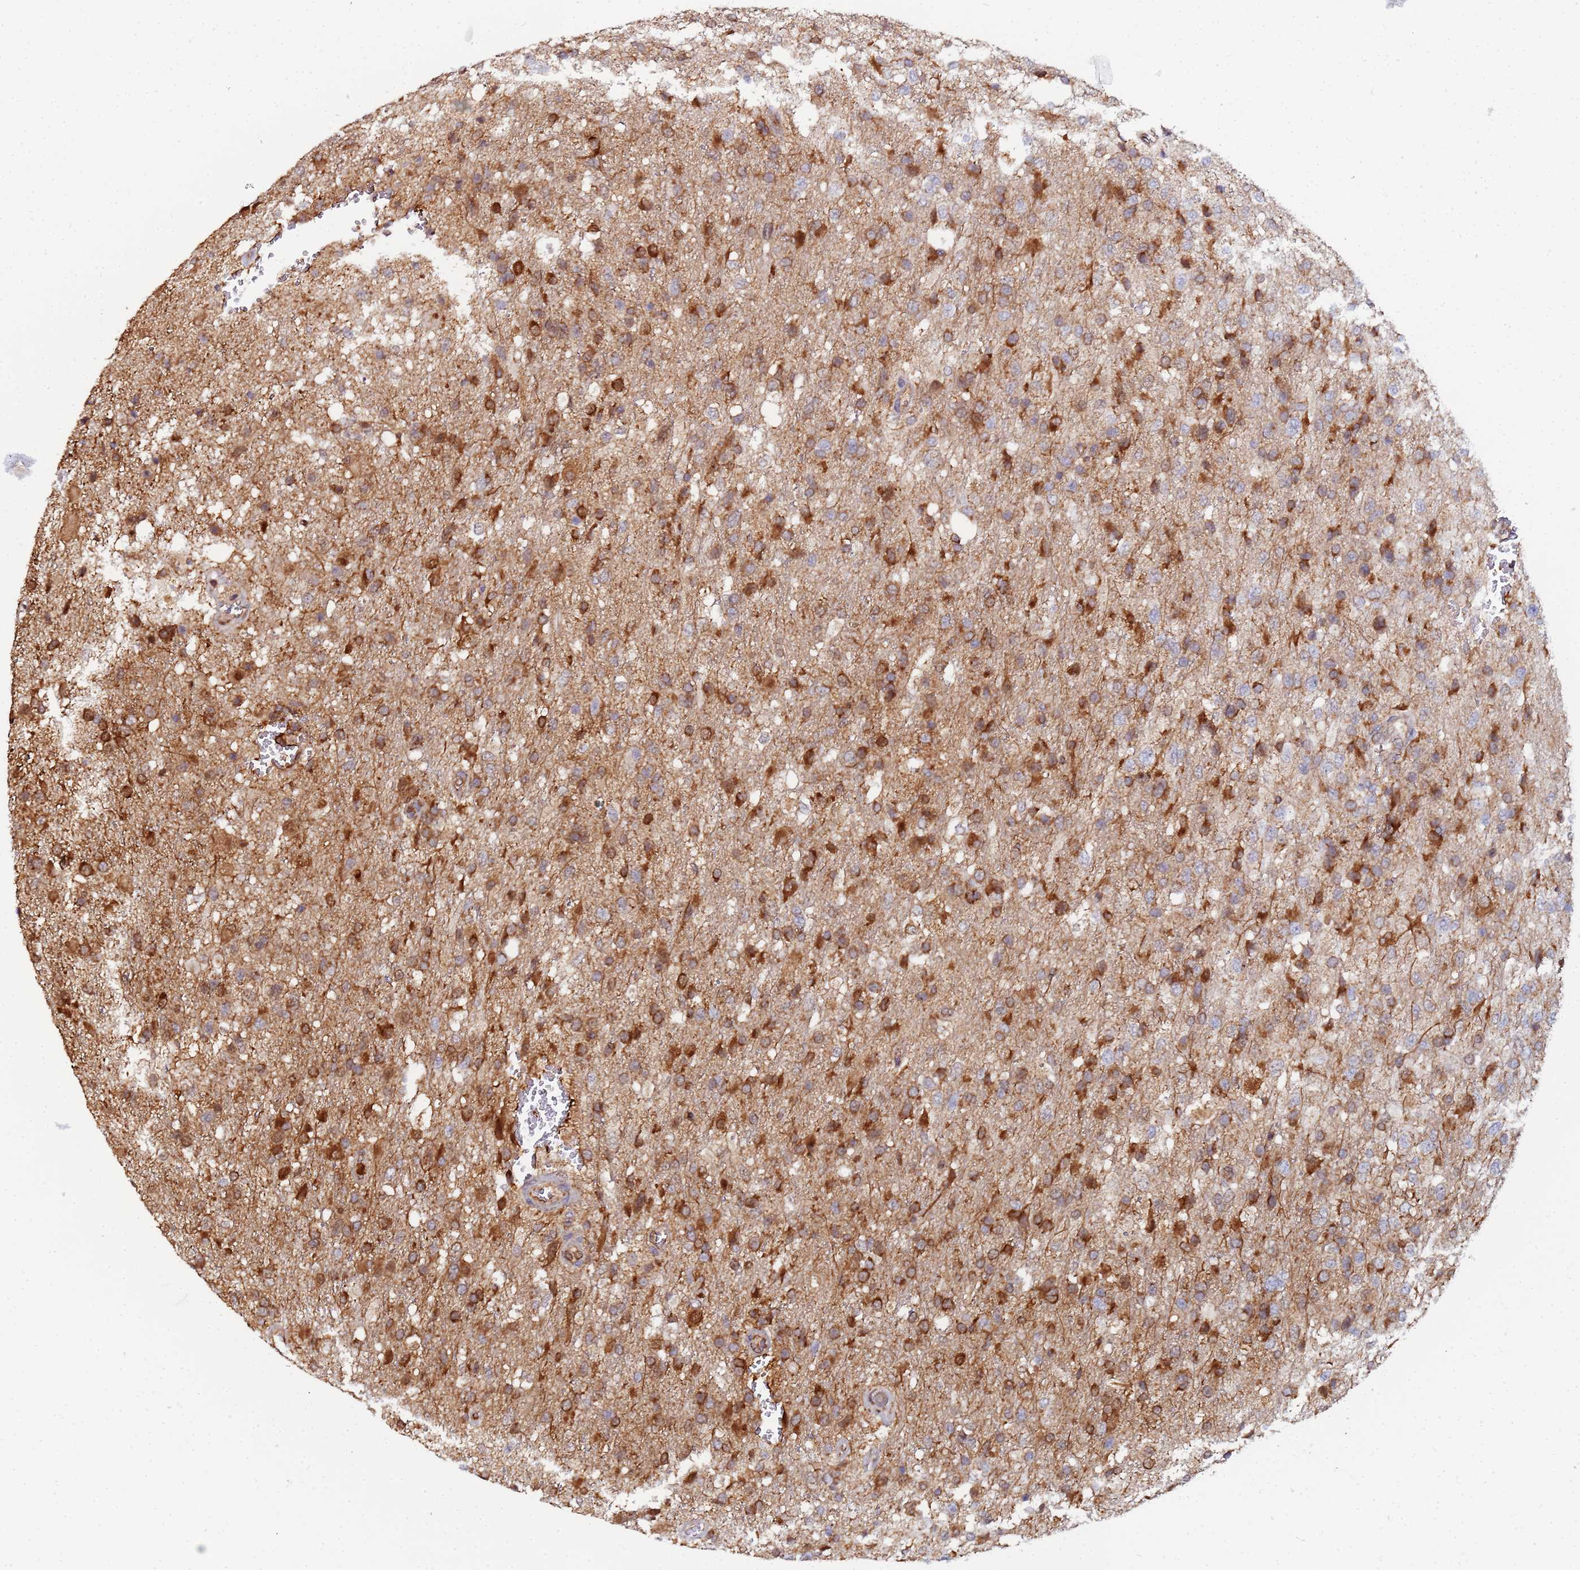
{"staining": {"intensity": "strong", "quantity": "25%-75%", "location": "cytoplasmic/membranous"}, "tissue": "glioma", "cell_type": "Tumor cells", "image_type": "cancer", "snomed": [{"axis": "morphology", "description": "Glioma, malignant, High grade"}, {"axis": "topography", "description": "Brain"}], "caption": "Tumor cells reveal high levels of strong cytoplasmic/membranous positivity in about 25%-75% of cells in human glioma.", "gene": "CCDC127", "patient": {"sex": "female", "age": 74}}